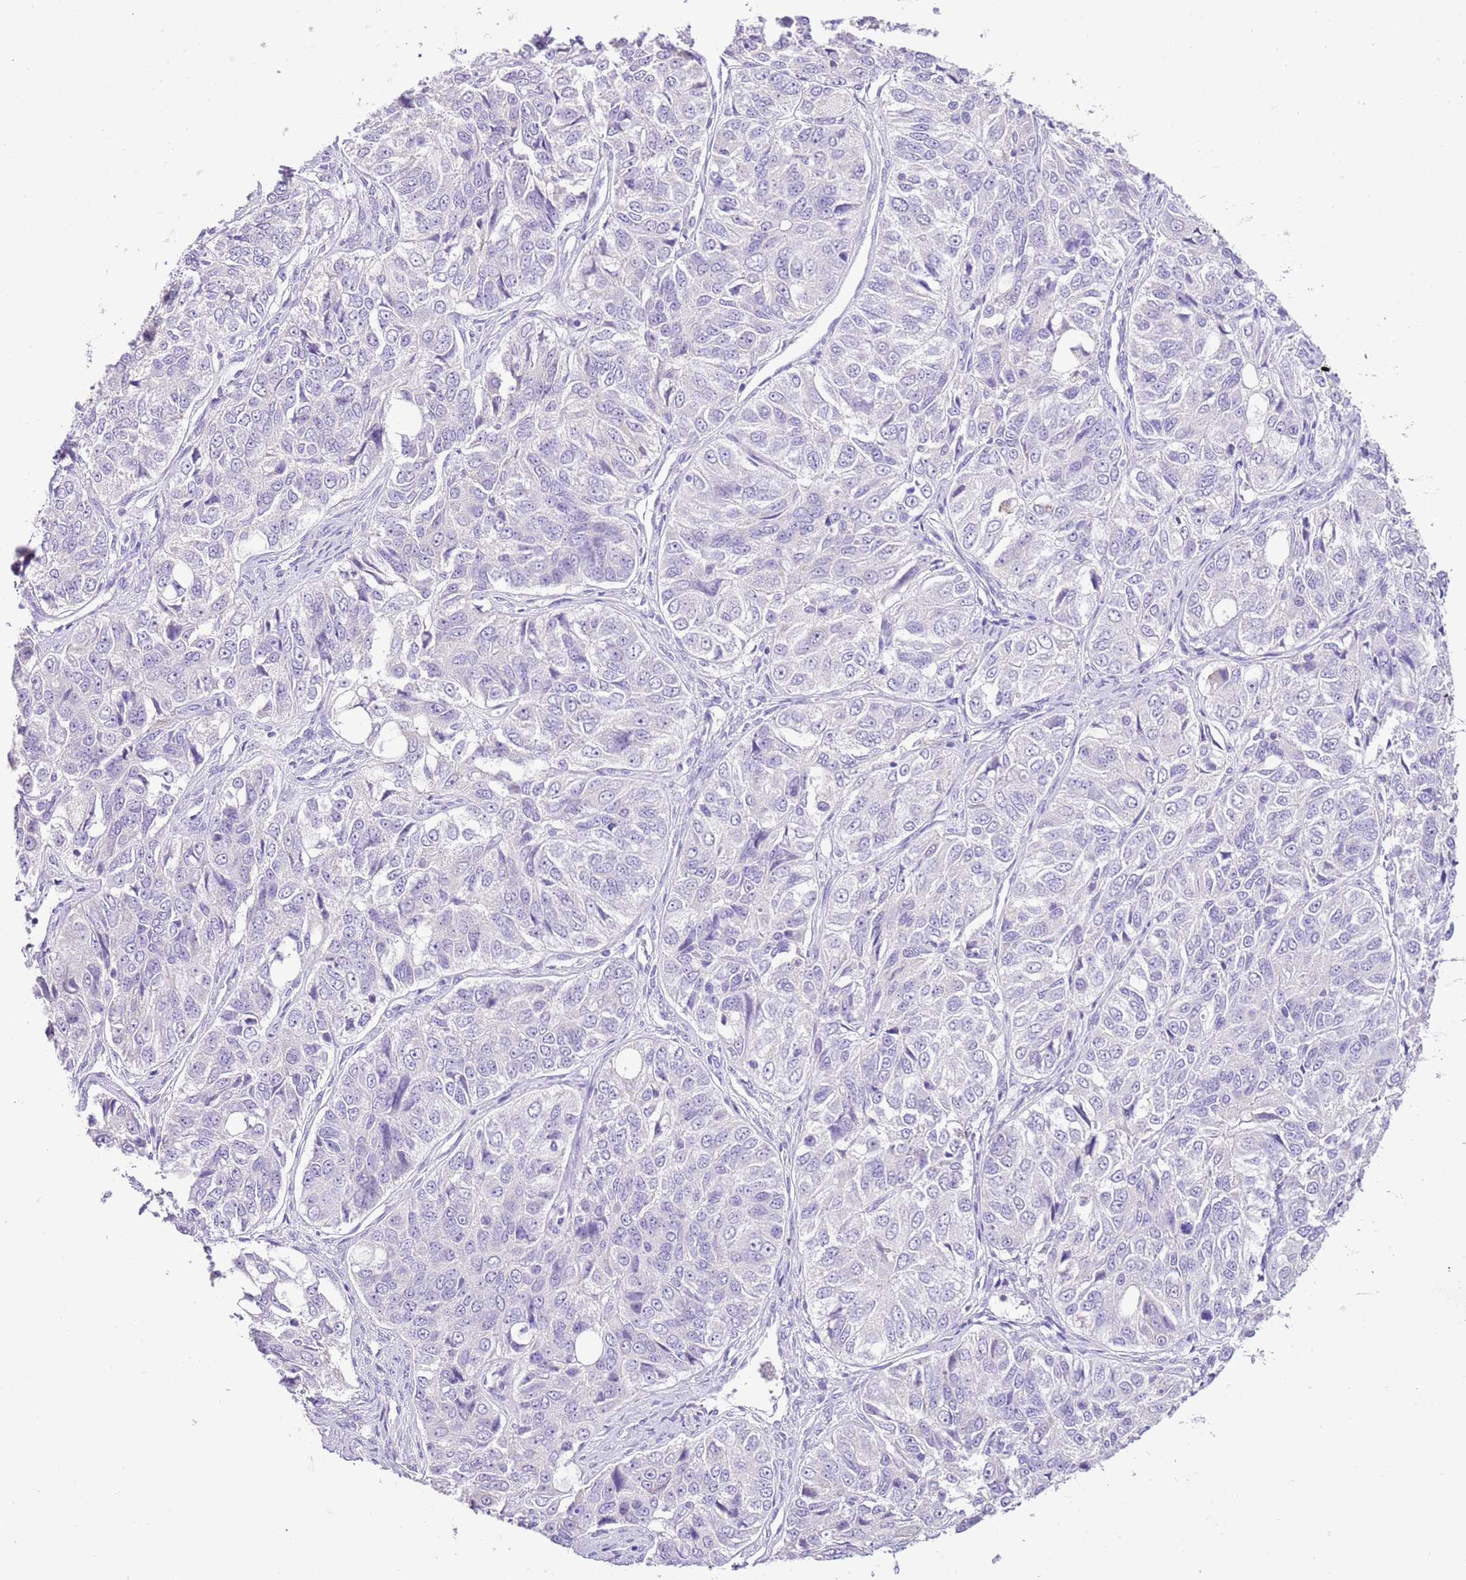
{"staining": {"intensity": "negative", "quantity": "none", "location": "none"}, "tissue": "ovarian cancer", "cell_type": "Tumor cells", "image_type": "cancer", "snomed": [{"axis": "morphology", "description": "Carcinoma, endometroid"}, {"axis": "topography", "description": "Ovary"}], "caption": "IHC histopathology image of human ovarian endometroid carcinoma stained for a protein (brown), which displays no expression in tumor cells.", "gene": "AAR2", "patient": {"sex": "female", "age": 51}}